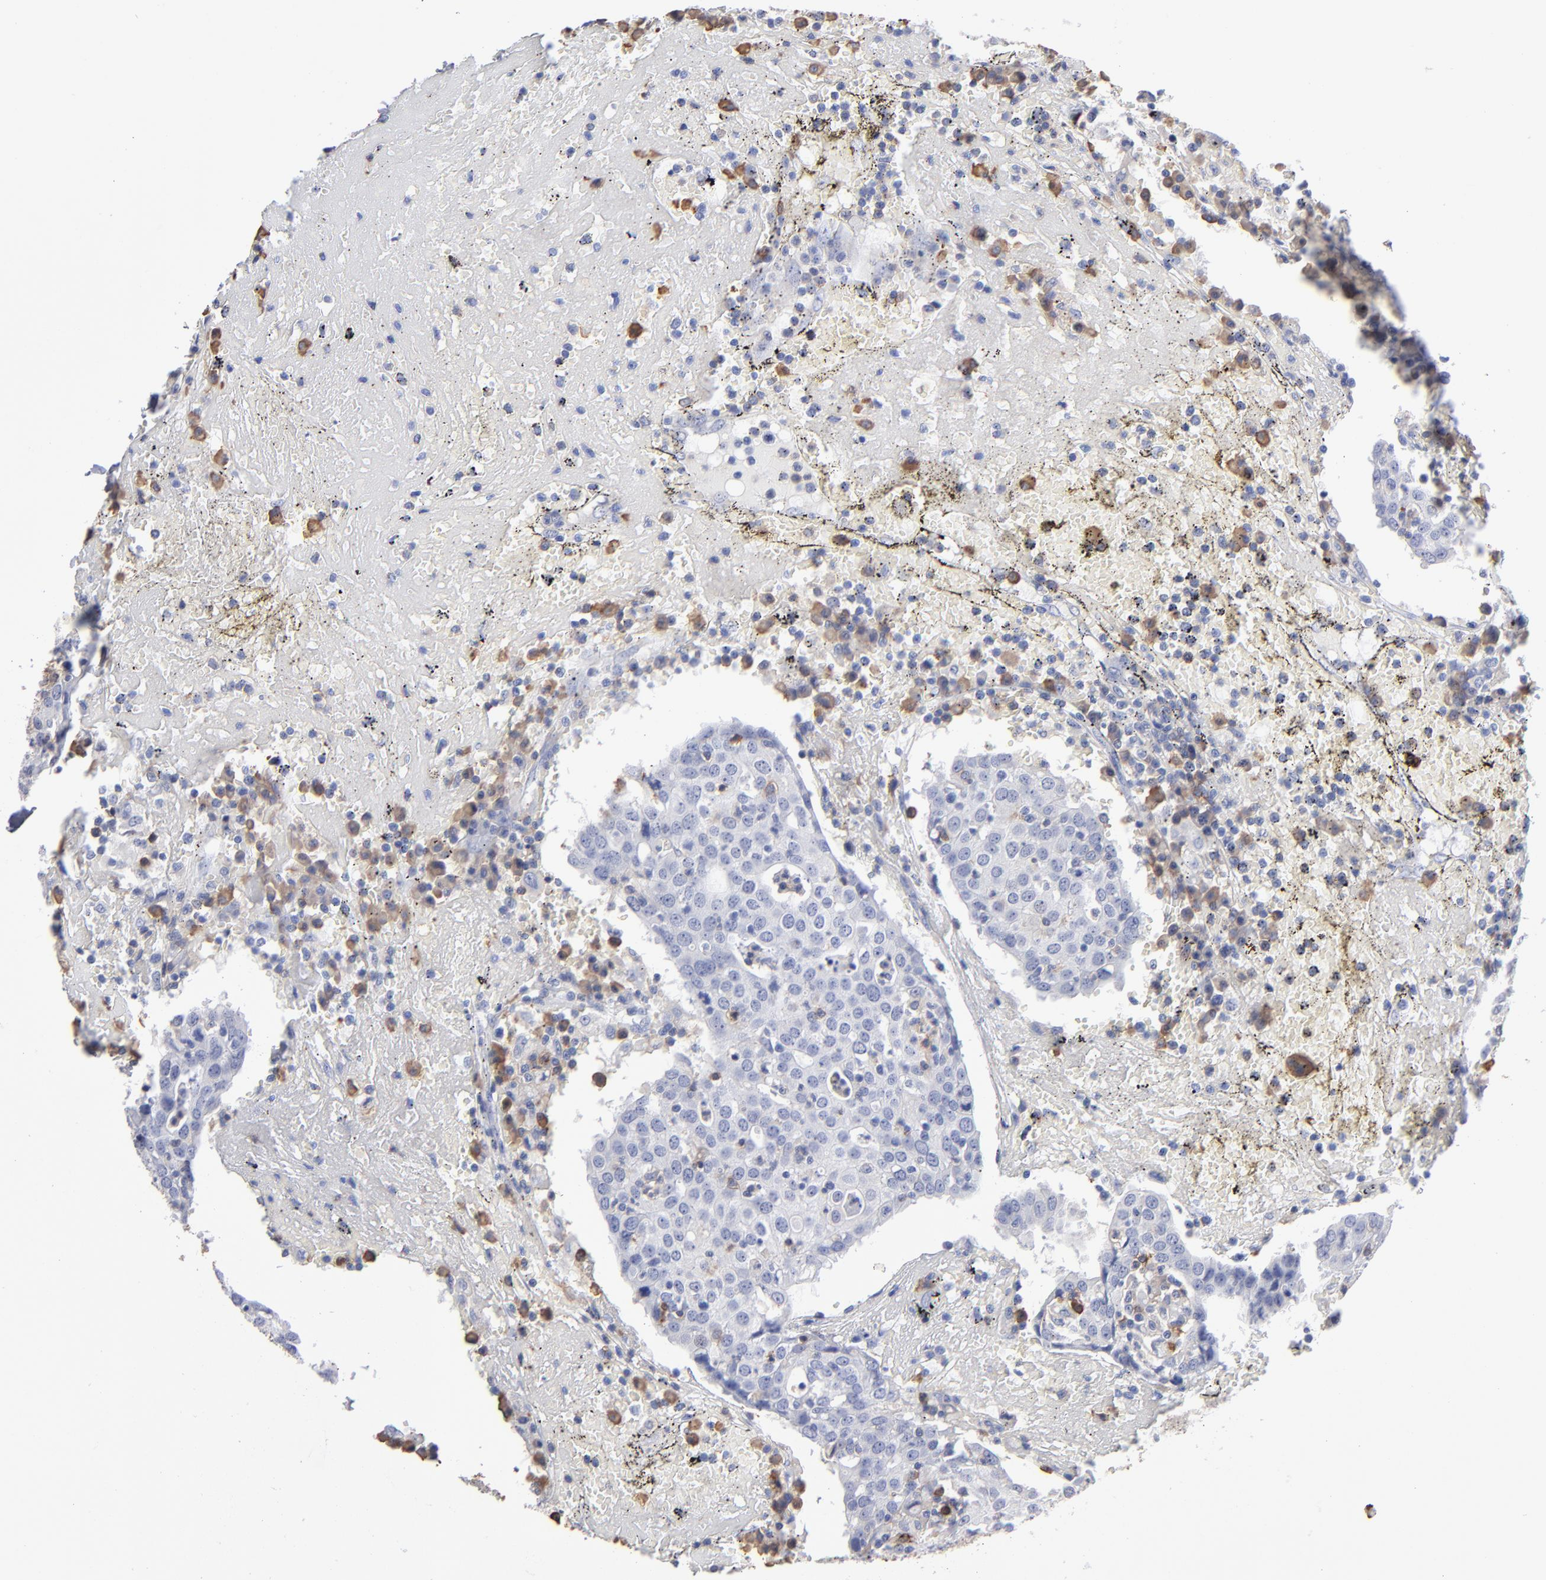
{"staining": {"intensity": "weak", "quantity": "<25%", "location": "cytoplasmic/membranous"}, "tissue": "head and neck cancer", "cell_type": "Tumor cells", "image_type": "cancer", "snomed": [{"axis": "morphology", "description": "Adenocarcinoma, NOS"}, {"axis": "topography", "description": "Salivary gland"}, {"axis": "topography", "description": "Head-Neck"}], "caption": "Immunohistochemistry micrograph of neoplastic tissue: head and neck cancer stained with DAB (3,3'-diaminobenzidine) demonstrates no significant protein positivity in tumor cells.", "gene": "LAT2", "patient": {"sex": "female", "age": 65}}